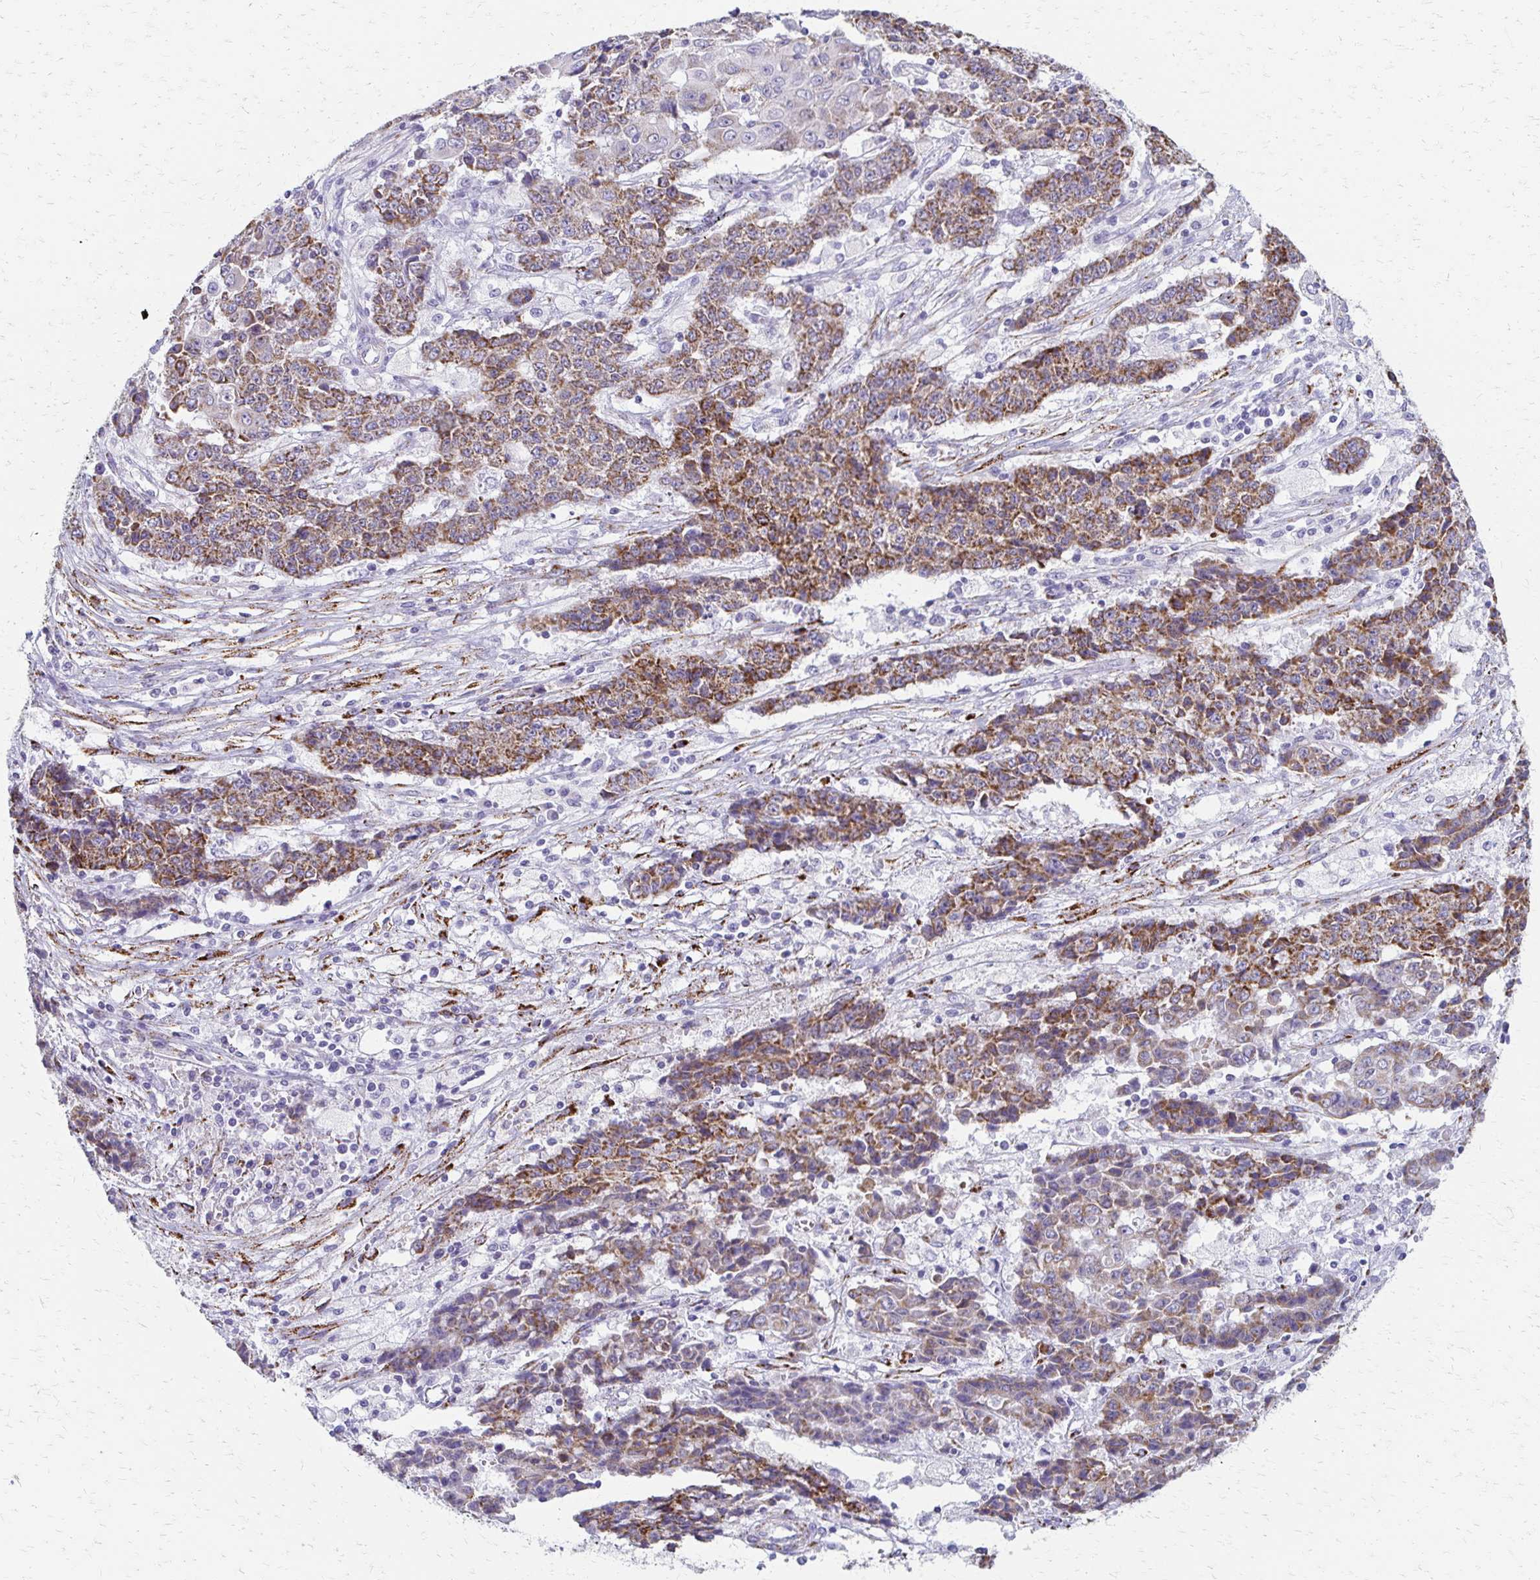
{"staining": {"intensity": "strong", "quantity": ">75%", "location": "cytoplasmic/membranous"}, "tissue": "ovarian cancer", "cell_type": "Tumor cells", "image_type": "cancer", "snomed": [{"axis": "morphology", "description": "Carcinoma, endometroid"}, {"axis": "topography", "description": "Ovary"}], "caption": "Tumor cells display high levels of strong cytoplasmic/membranous staining in approximately >75% of cells in ovarian cancer (endometroid carcinoma).", "gene": "ZSCAN5B", "patient": {"sex": "female", "age": 42}}